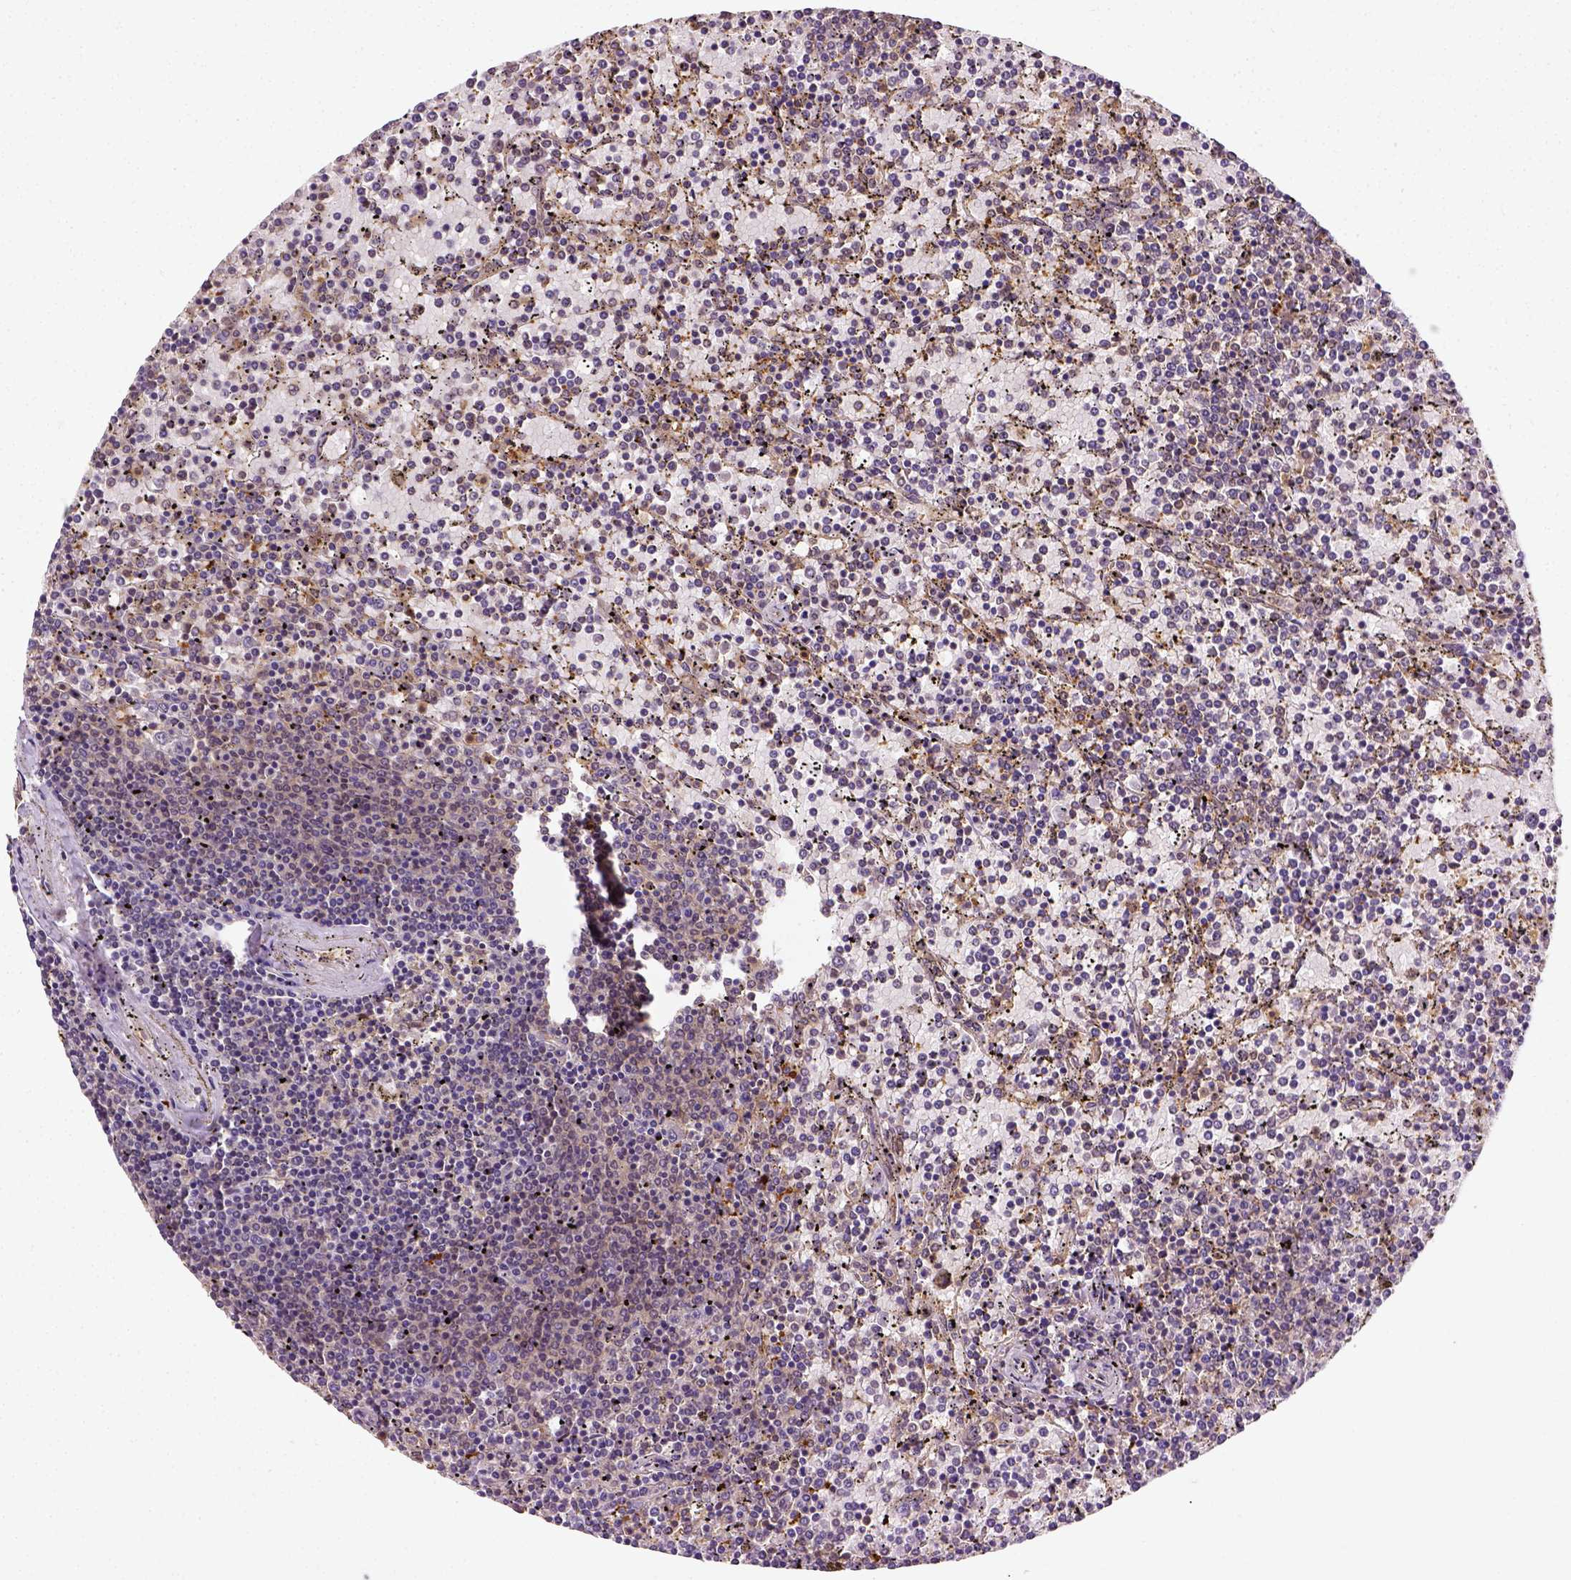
{"staining": {"intensity": "negative", "quantity": "none", "location": "none"}, "tissue": "lymphoma", "cell_type": "Tumor cells", "image_type": "cancer", "snomed": [{"axis": "morphology", "description": "Malignant lymphoma, non-Hodgkin's type, Low grade"}, {"axis": "topography", "description": "Spleen"}], "caption": "Immunohistochemistry micrograph of lymphoma stained for a protein (brown), which exhibits no staining in tumor cells.", "gene": "MATK", "patient": {"sex": "female", "age": 77}}